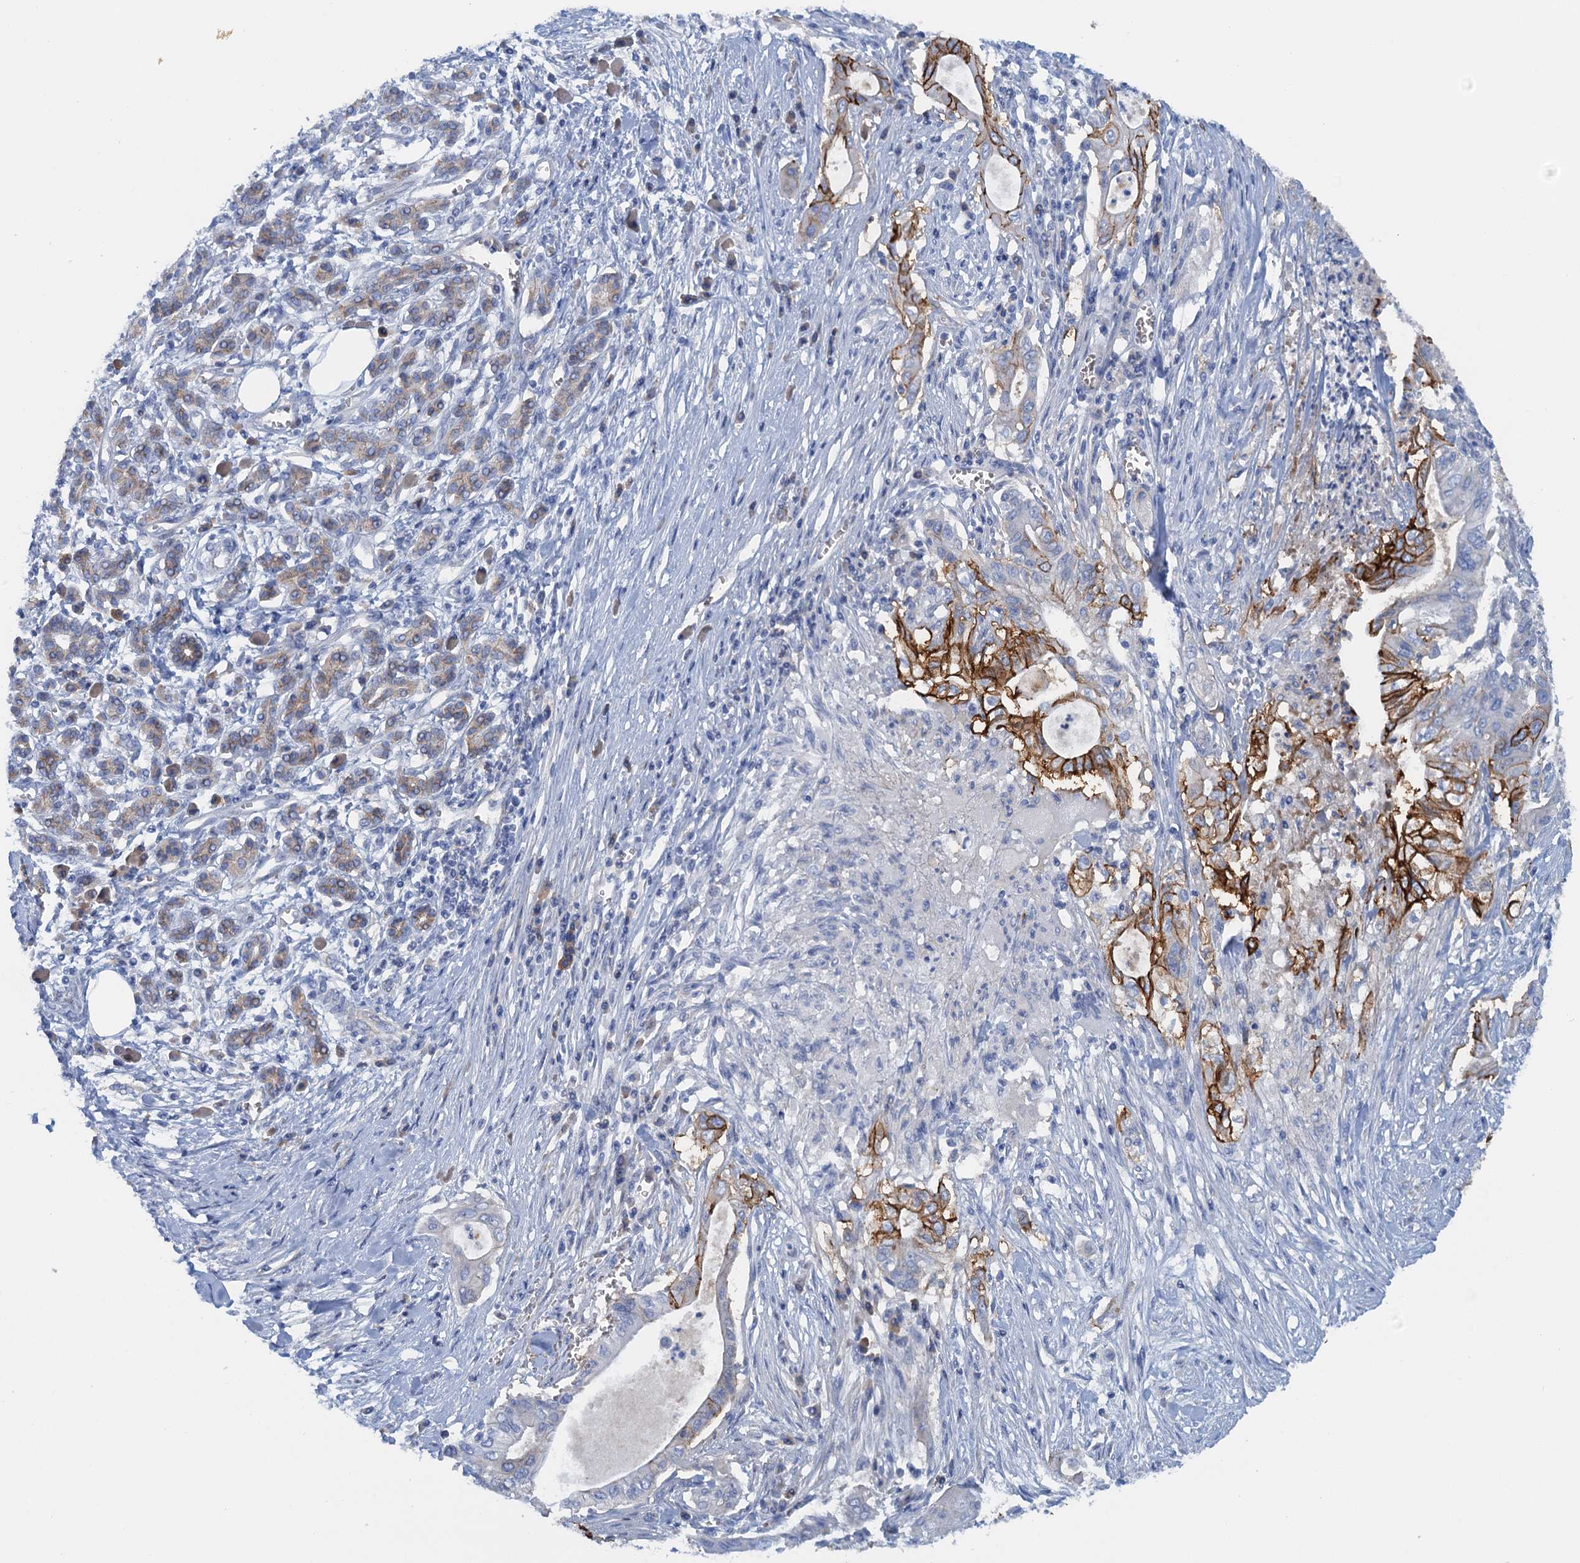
{"staining": {"intensity": "strong", "quantity": "<25%", "location": "cytoplasmic/membranous"}, "tissue": "pancreatic cancer", "cell_type": "Tumor cells", "image_type": "cancer", "snomed": [{"axis": "morphology", "description": "Adenocarcinoma, NOS"}, {"axis": "topography", "description": "Pancreas"}], "caption": "Protein positivity by immunohistochemistry shows strong cytoplasmic/membranous positivity in approximately <25% of tumor cells in adenocarcinoma (pancreatic).", "gene": "MYADML2", "patient": {"sex": "male", "age": 58}}